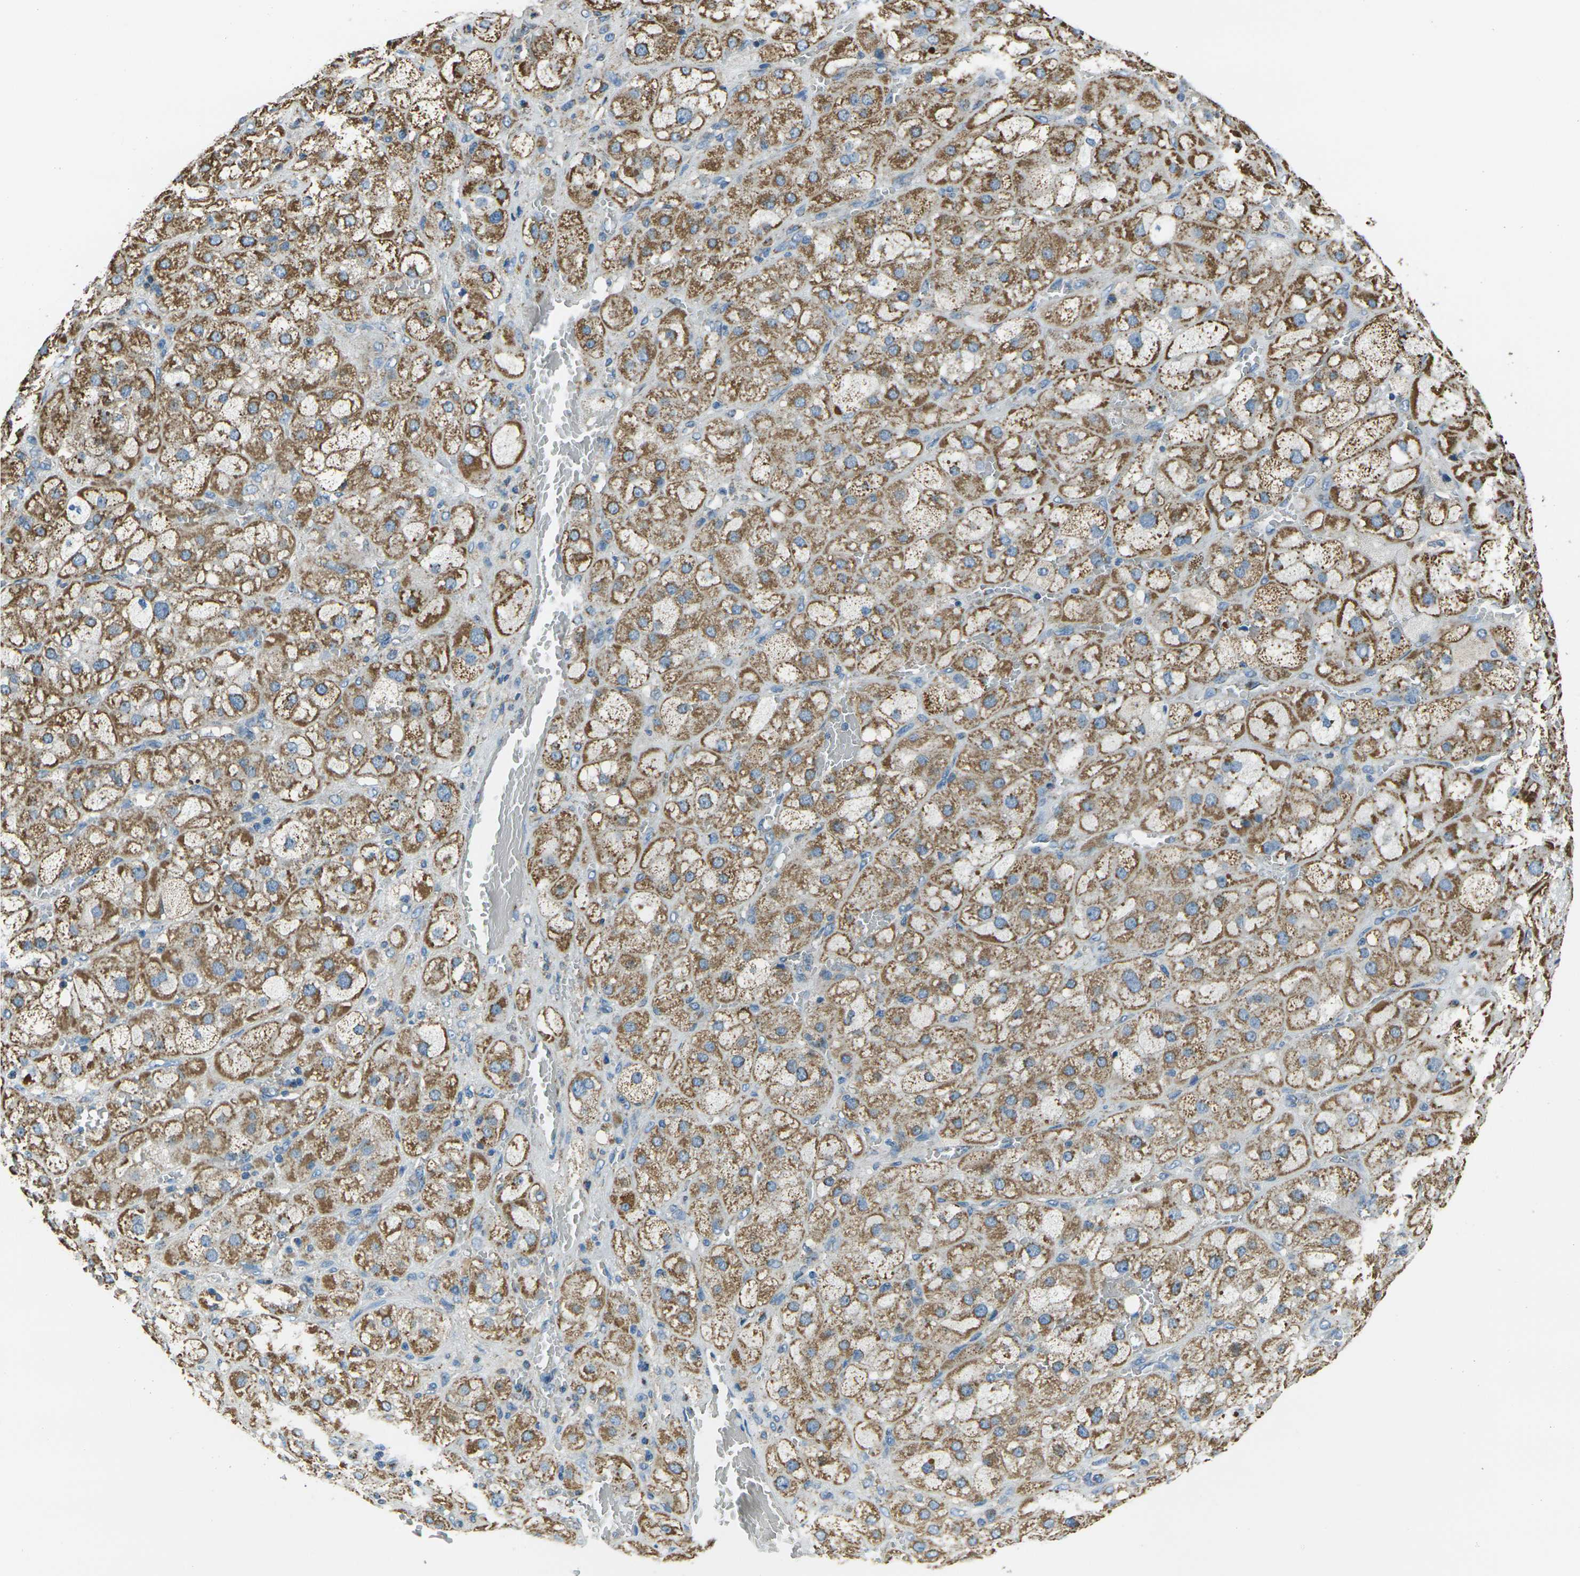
{"staining": {"intensity": "moderate", "quantity": ">75%", "location": "cytoplasmic/membranous"}, "tissue": "adrenal gland", "cell_type": "Glandular cells", "image_type": "normal", "snomed": [{"axis": "morphology", "description": "Normal tissue, NOS"}, {"axis": "topography", "description": "Adrenal gland"}], "caption": "Immunohistochemistry of unremarkable adrenal gland displays medium levels of moderate cytoplasmic/membranous positivity in approximately >75% of glandular cells.", "gene": "IRF3", "patient": {"sex": "female", "age": 47}}